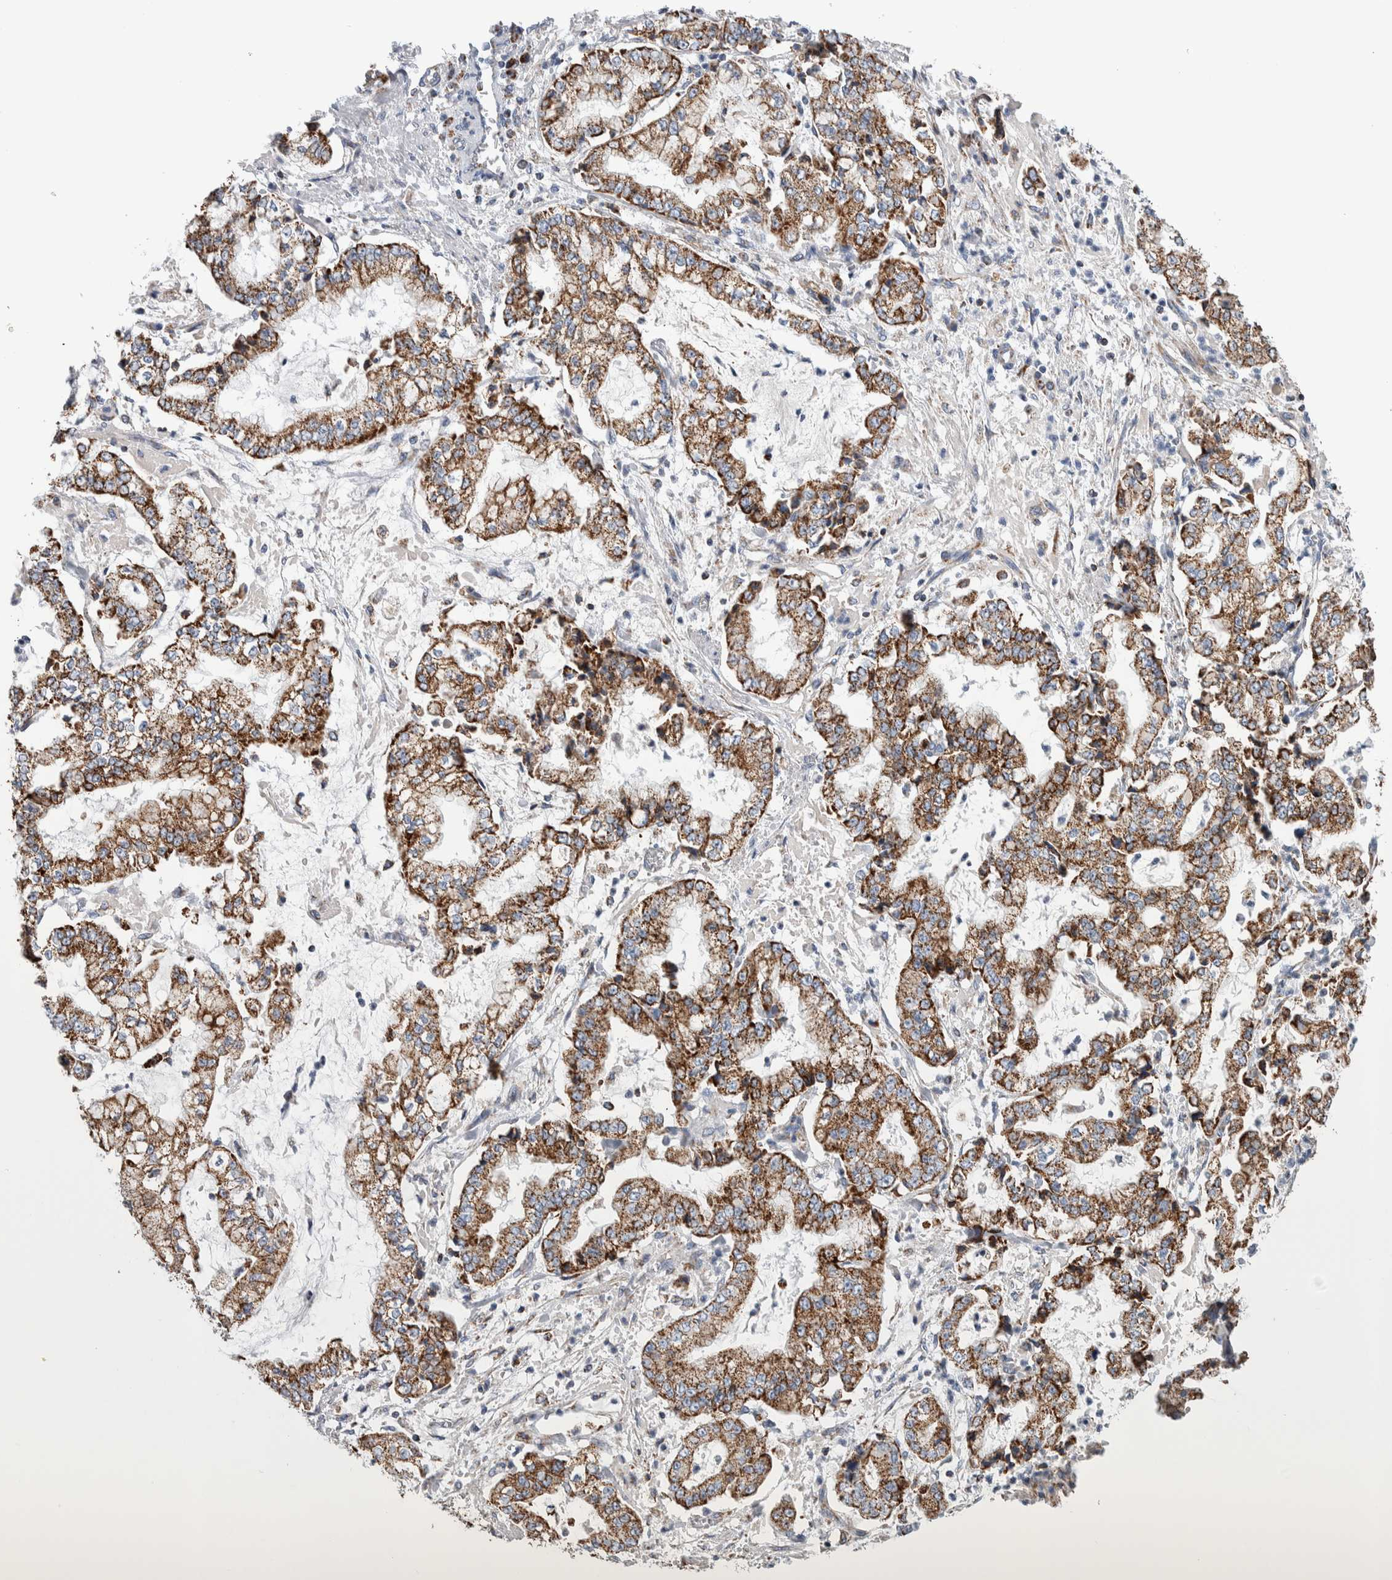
{"staining": {"intensity": "moderate", "quantity": ">75%", "location": "cytoplasmic/membranous"}, "tissue": "stomach cancer", "cell_type": "Tumor cells", "image_type": "cancer", "snomed": [{"axis": "morphology", "description": "Adenocarcinoma, NOS"}, {"axis": "topography", "description": "Stomach"}], "caption": "Immunohistochemical staining of stomach adenocarcinoma displays medium levels of moderate cytoplasmic/membranous protein staining in about >75% of tumor cells. The protein is shown in brown color, while the nuclei are stained blue.", "gene": "ETFA", "patient": {"sex": "male", "age": 76}}